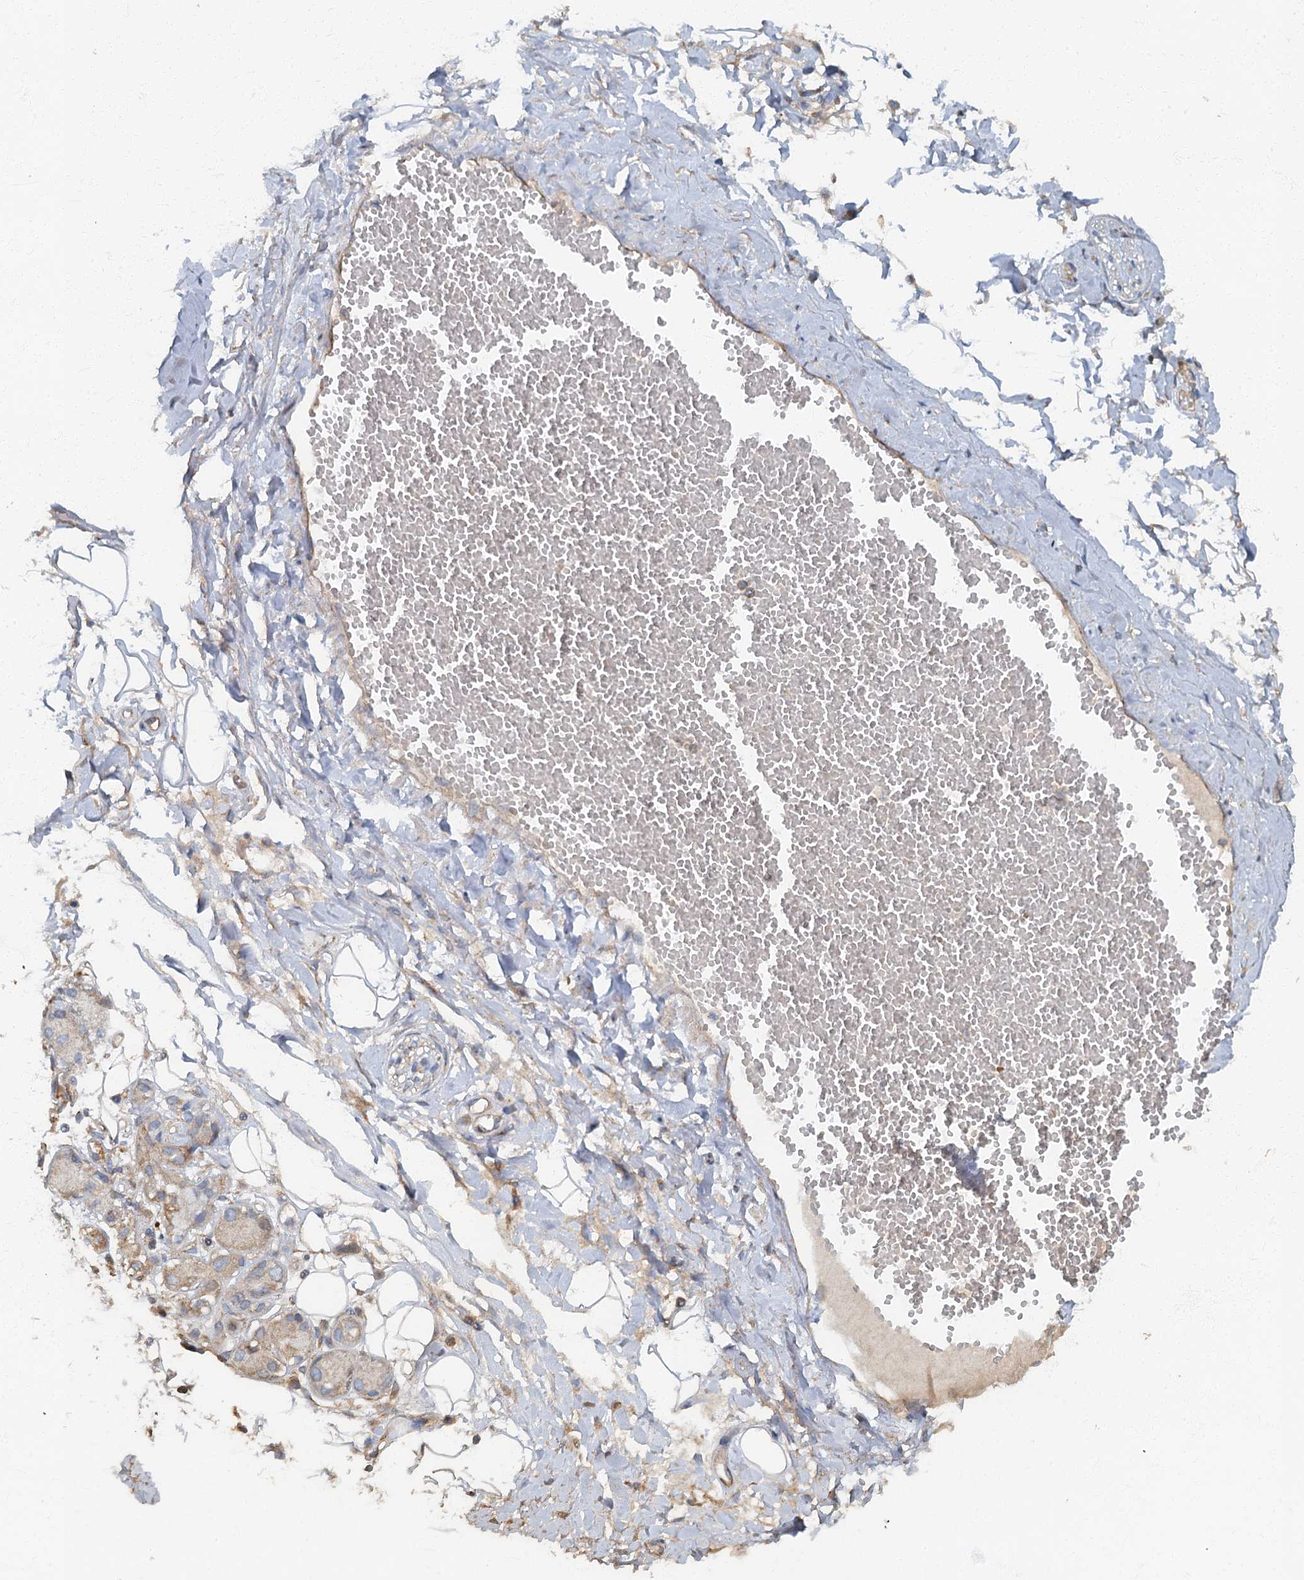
{"staining": {"intensity": "negative", "quantity": "none", "location": "none"}, "tissue": "adipose tissue", "cell_type": "Adipocytes", "image_type": "normal", "snomed": [{"axis": "morphology", "description": "Normal tissue, NOS"}, {"axis": "morphology", "description": "Inflammation, NOS"}, {"axis": "topography", "description": "Salivary gland"}, {"axis": "topography", "description": "Peripheral nerve tissue"}], "caption": "Protein analysis of unremarkable adipose tissue displays no significant expression in adipocytes.", "gene": "ARL11", "patient": {"sex": "female", "age": 75}}